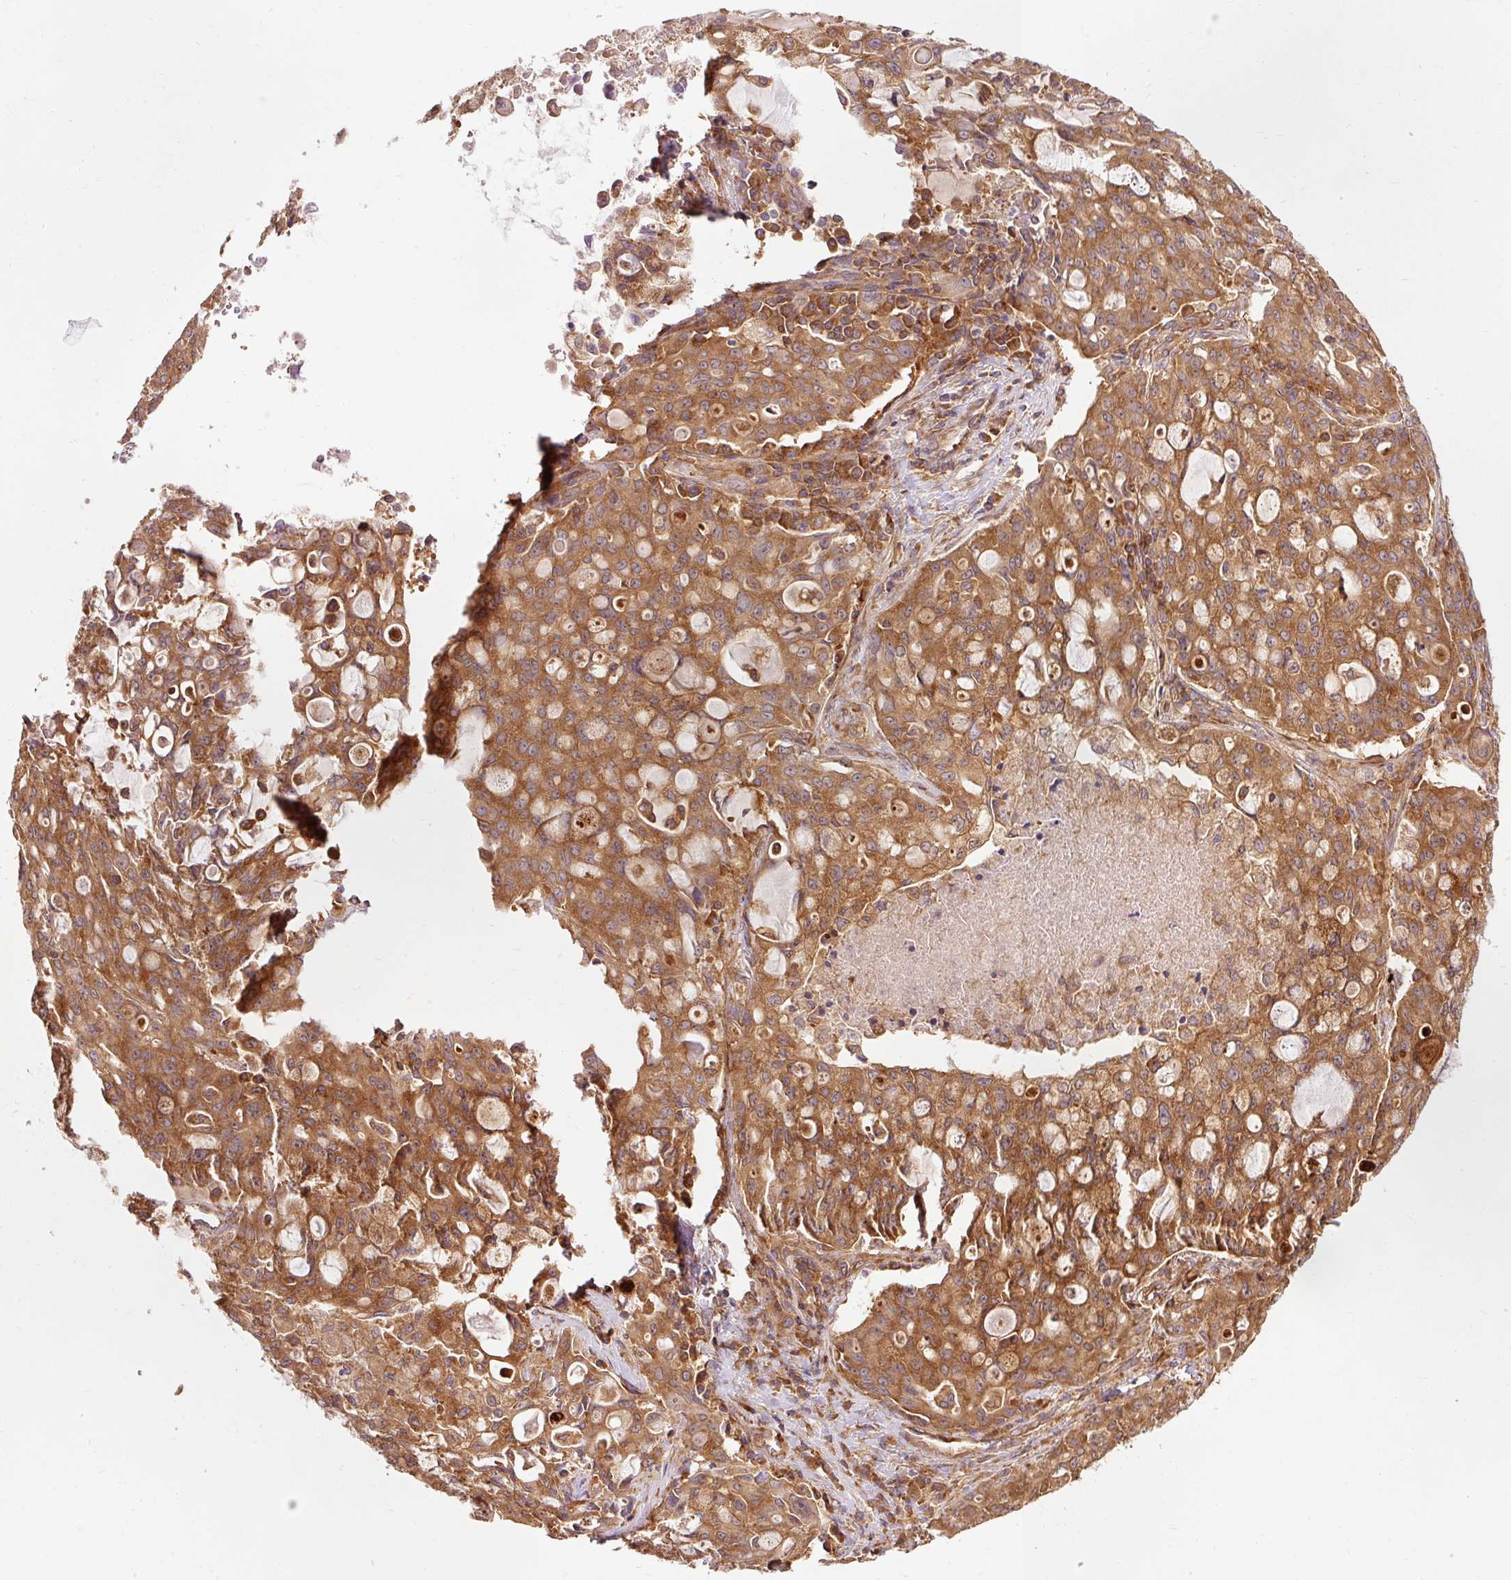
{"staining": {"intensity": "moderate", "quantity": ">75%", "location": "cytoplasmic/membranous"}, "tissue": "lung cancer", "cell_type": "Tumor cells", "image_type": "cancer", "snomed": [{"axis": "morphology", "description": "Adenocarcinoma, NOS"}, {"axis": "topography", "description": "Lung"}], "caption": "A brown stain highlights moderate cytoplasmic/membranous staining of a protein in human adenocarcinoma (lung) tumor cells.", "gene": "PDAP1", "patient": {"sex": "female", "age": 44}}